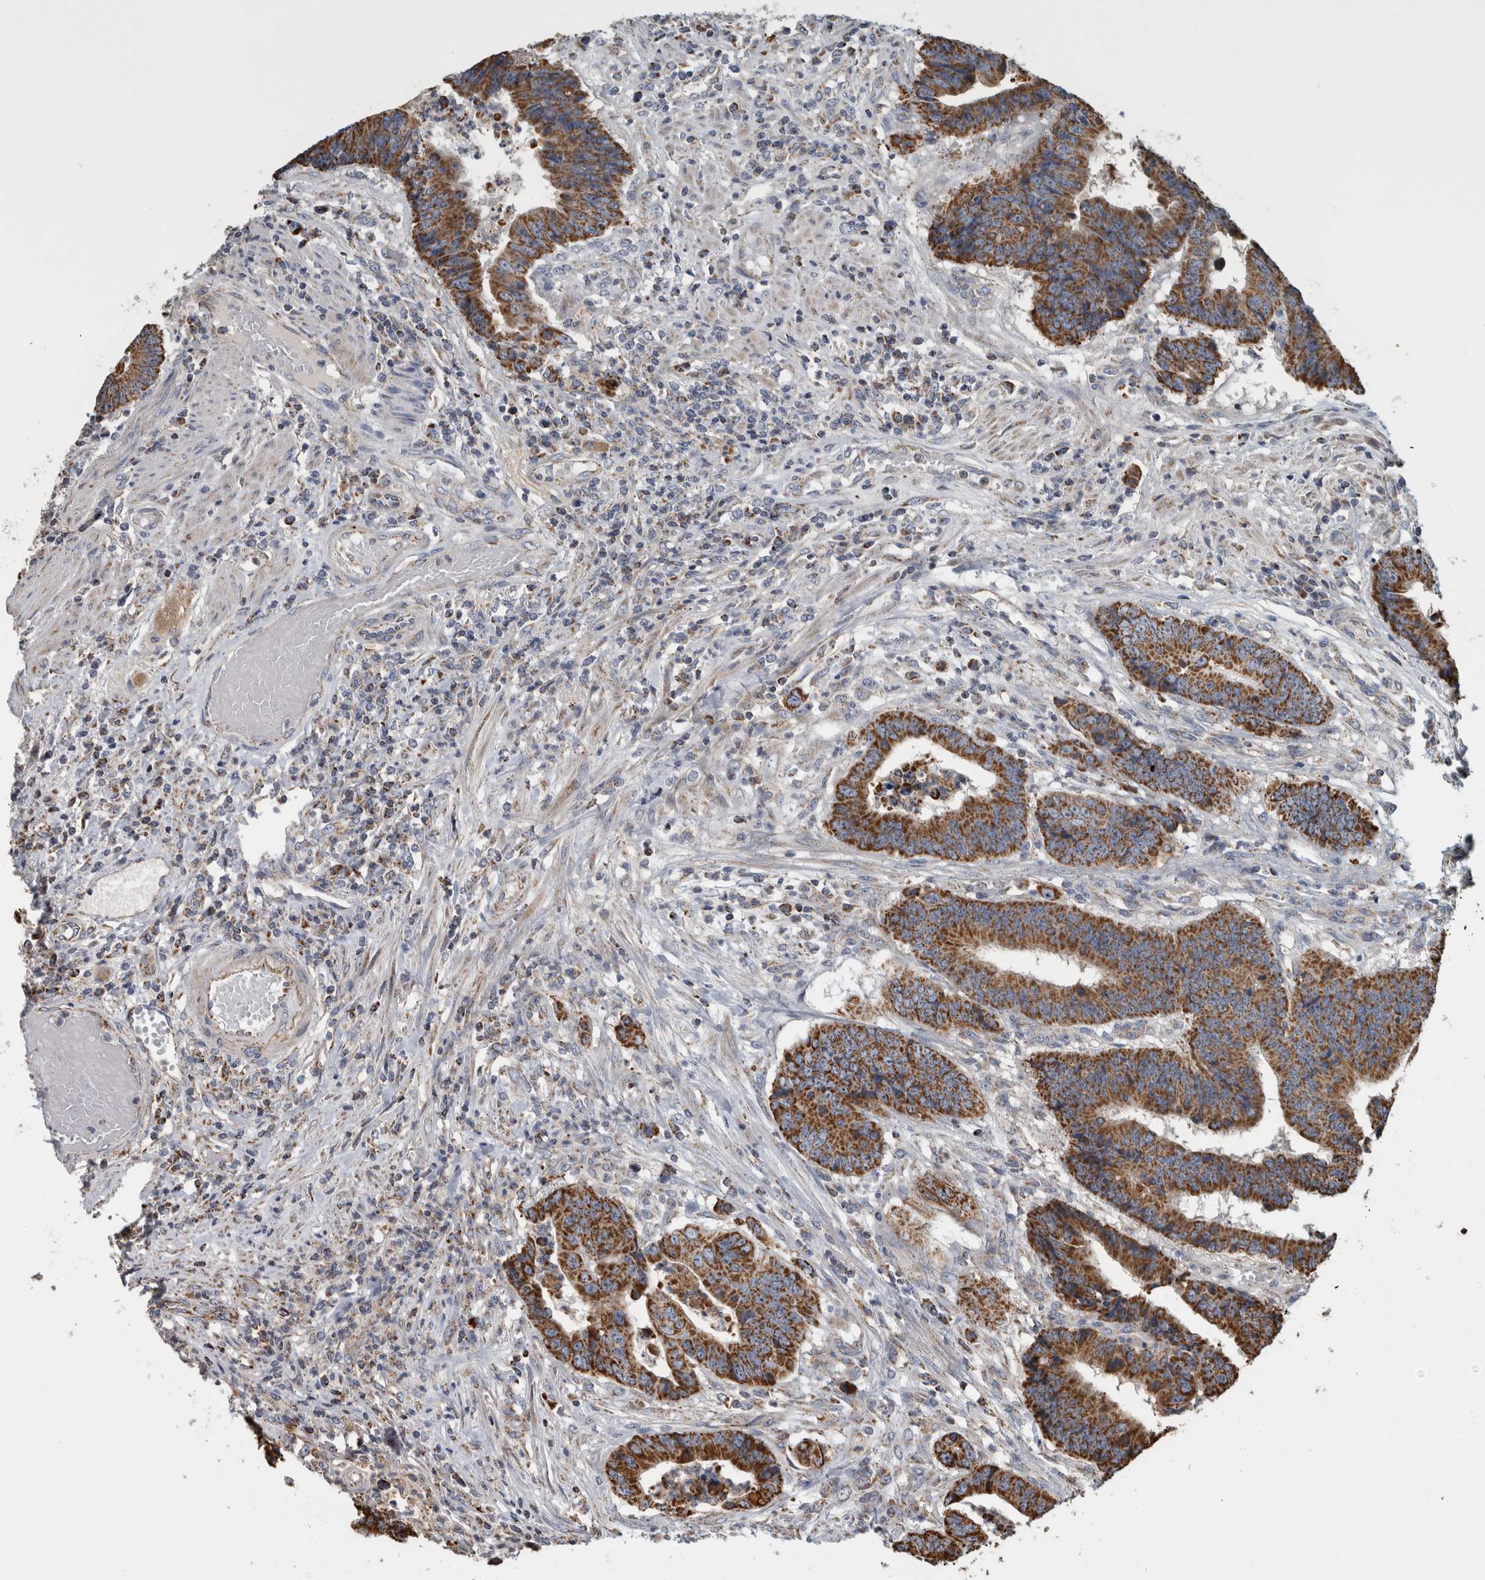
{"staining": {"intensity": "strong", "quantity": ">75%", "location": "cytoplasmic/membranous"}, "tissue": "colorectal cancer", "cell_type": "Tumor cells", "image_type": "cancer", "snomed": [{"axis": "morphology", "description": "Adenocarcinoma, NOS"}, {"axis": "topography", "description": "Rectum"}], "caption": "Protein staining by IHC displays strong cytoplasmic/membranous positivity in about >75% of tumor cells in colorectal adenocarcinoma.", "gene": "ST8SIA1", "patient": {"sex": "male", "age": 84}}